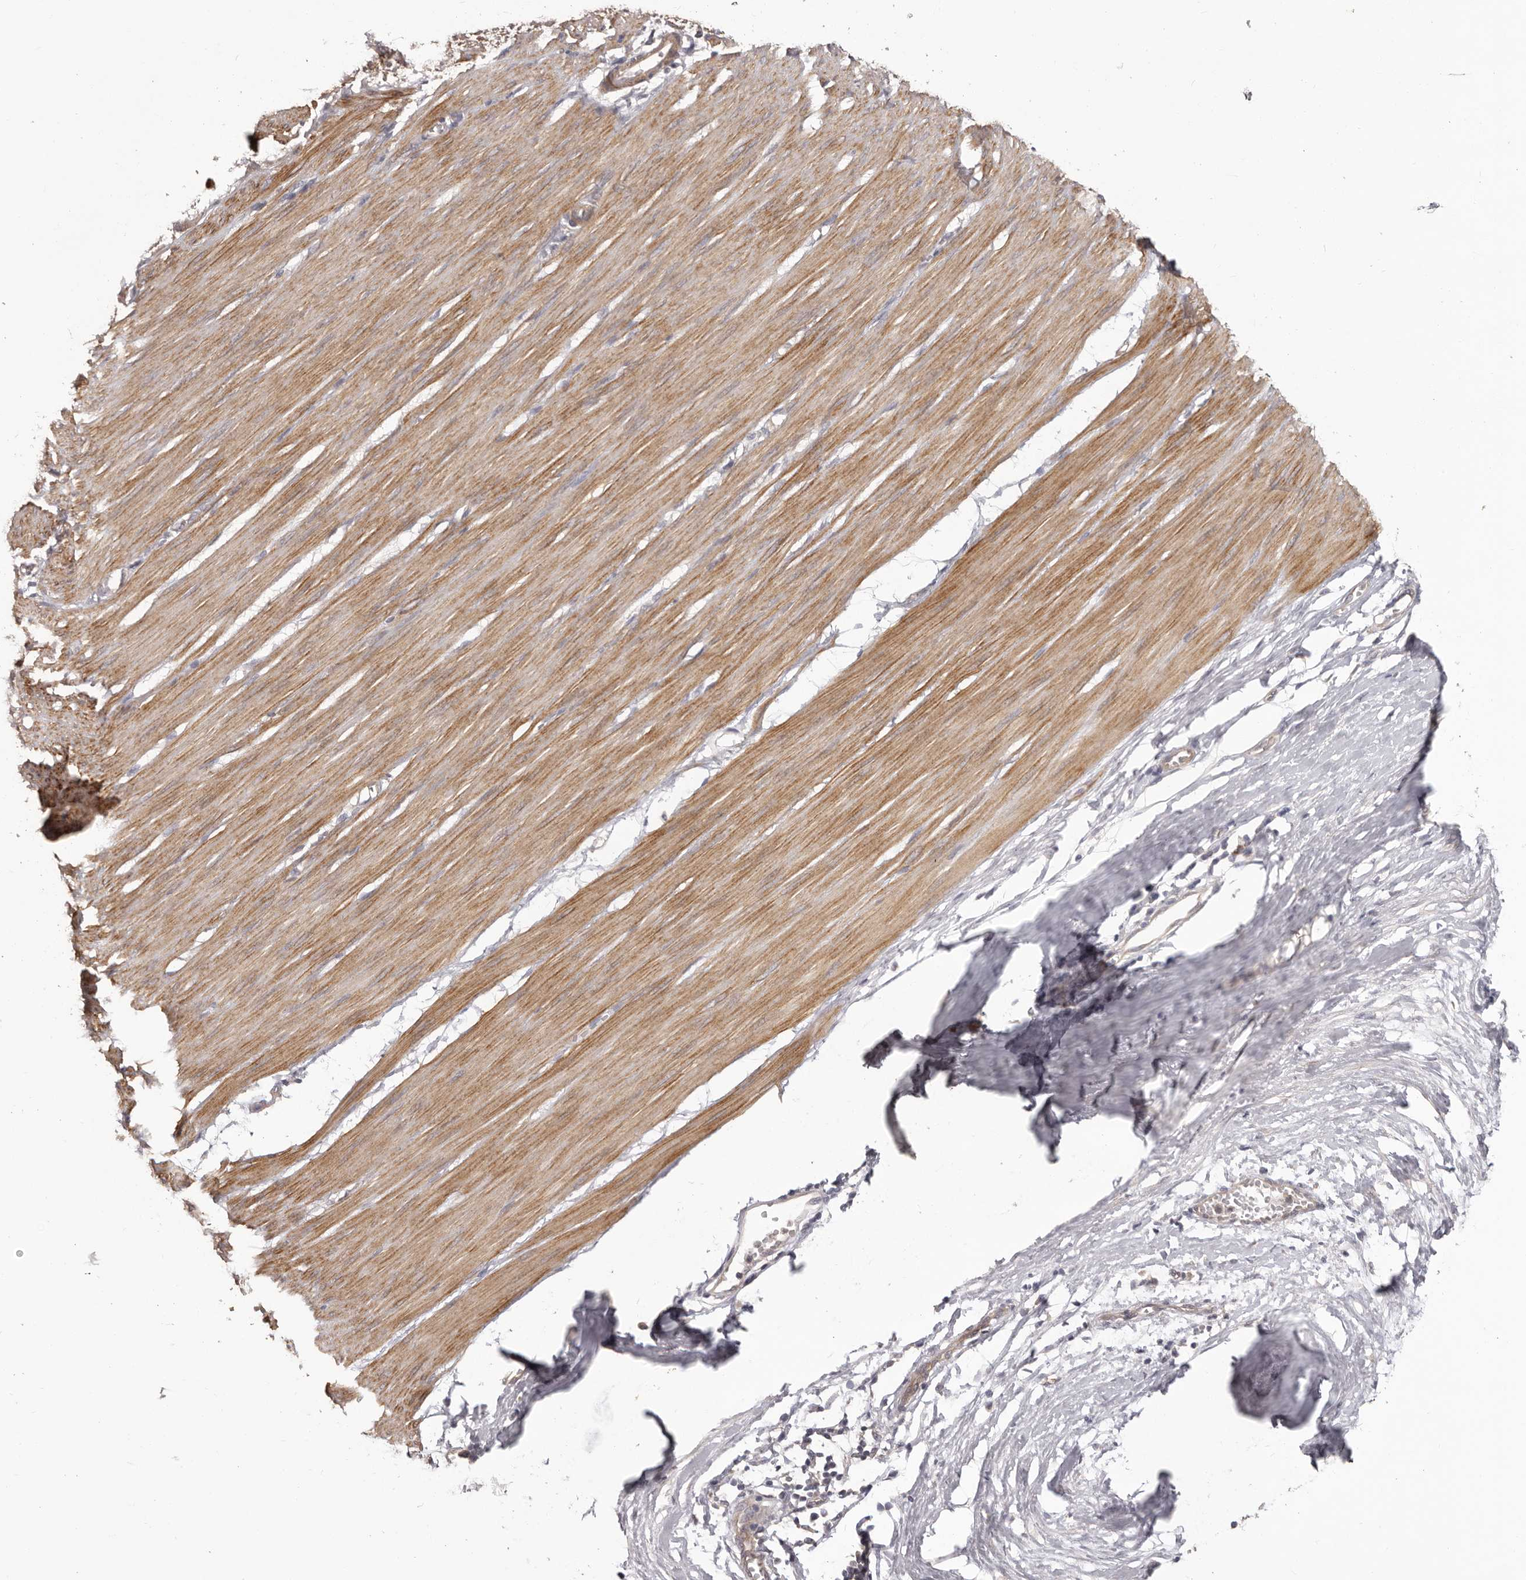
{"staining": {"intensity": "strong", "quantity": "25%-75%", "location": "cytoplasmic/membranous"}, "tissue": "smooth muscle", "cell_type": "Smooth muscle cells", "image_type": "normal", "snomed": [{"axis": "morphology", "description": "Normal tissue, NOS"}, {"axis": "morphology", "description": "Adenocarcinoma, NOS"}, {"axis": "topography", "description": "Colon"}, {"axis": "topography", "description": "Peripheral nerve tissue"}], "caption": "Smooth muscle stained with IHC displays strong cytoplasmic/membranous positivity in approximately 25%-75% of smooth muscle cells.", "gene": "HRH1", "patient": {"sex": "male", "age": 14}}